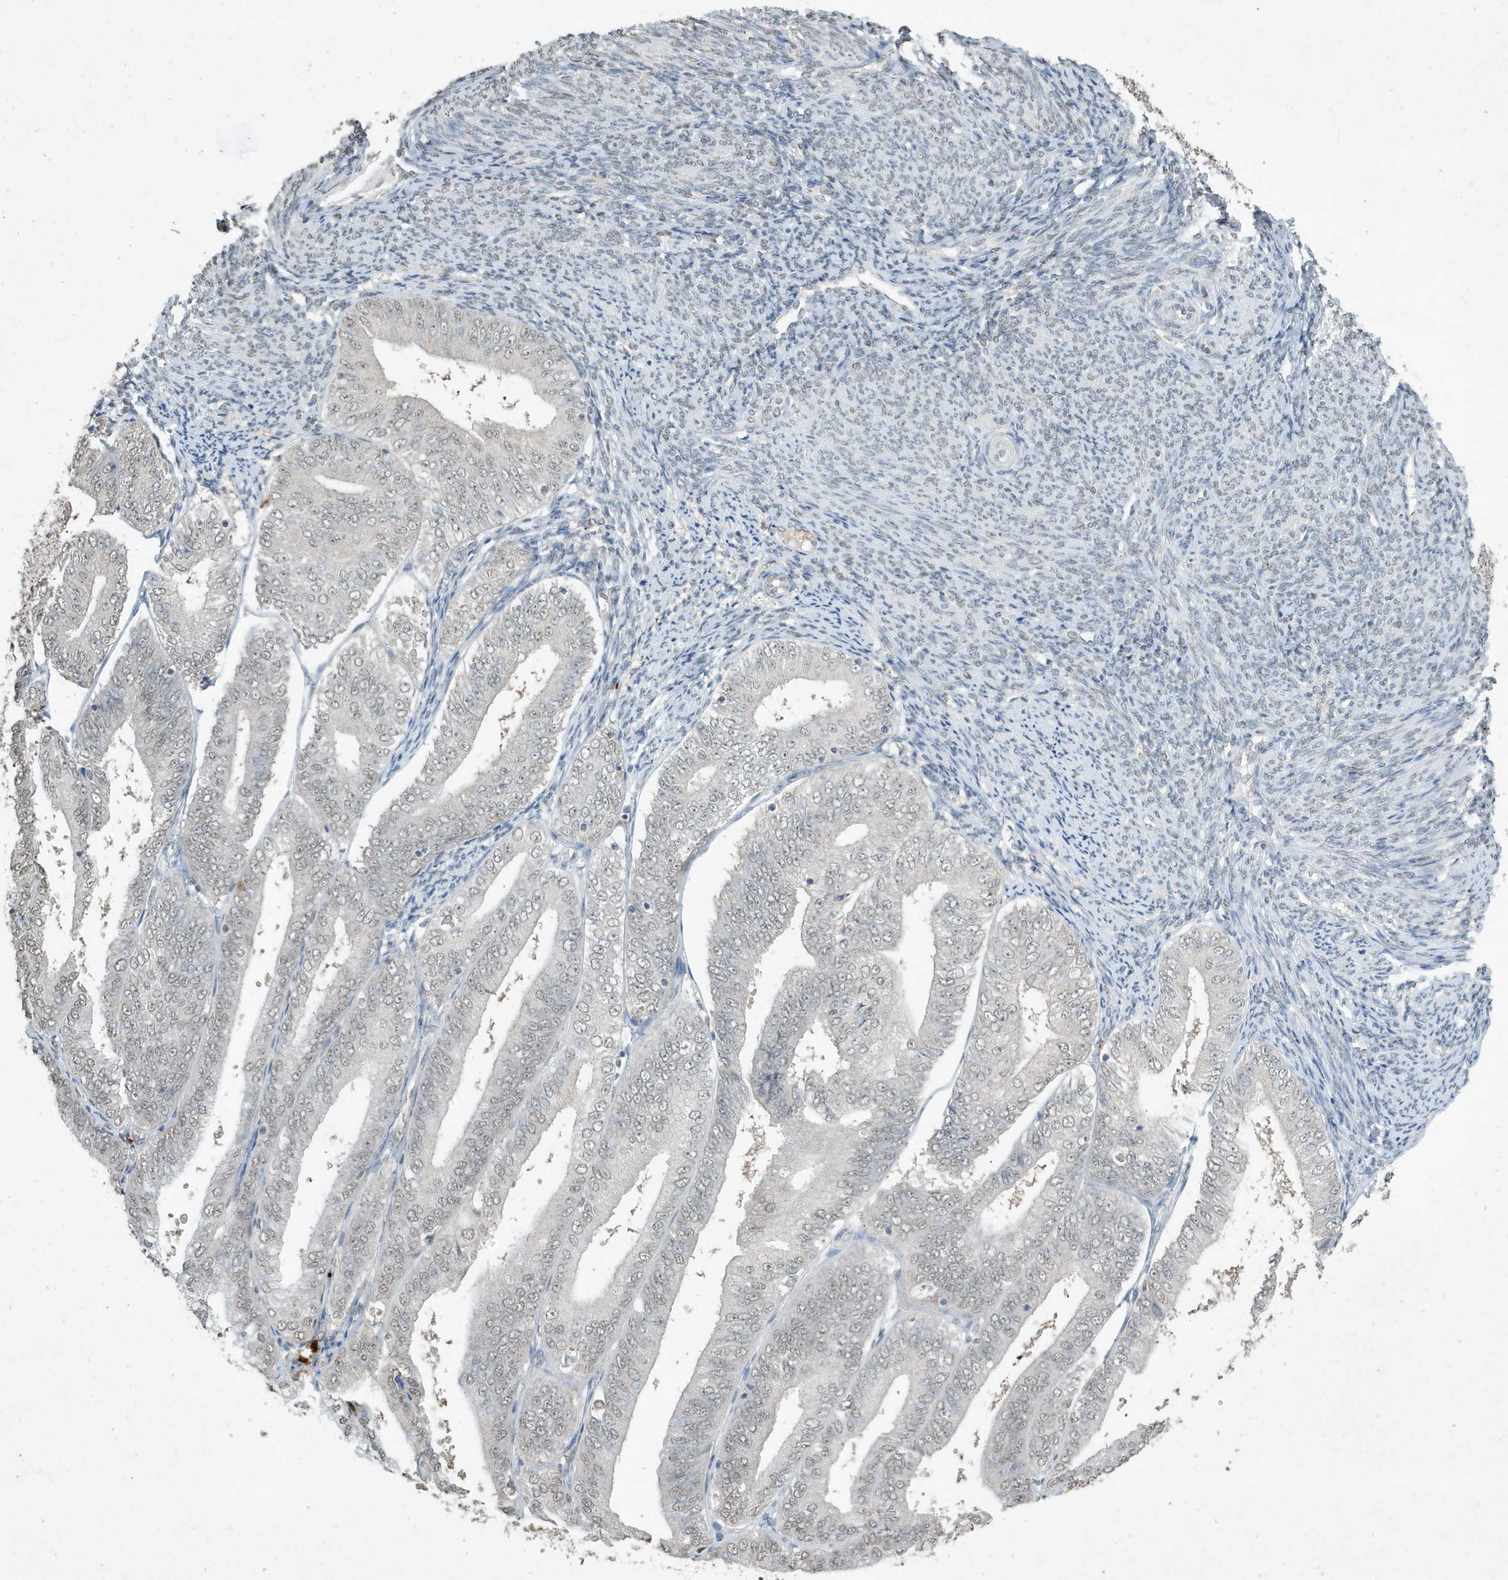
{"staining": {"intensity": "weak", "quantity": "<25%", "location": "nuclear"}, "tissue": "endometrial cancer", "cell_type": "Tumor cells", "image_type": "cancer", "snomed": [{"axis": "morphology", "description": "Adenocarcinoma, NOS"}, {"axis": "topography", "description": "Endometrium"}], "caption": "Tumor cells show no significant expression in endometrial adenocarcinoma.", "gene": "DEFA1", "patient": {"sex": "female", "age": 63}}